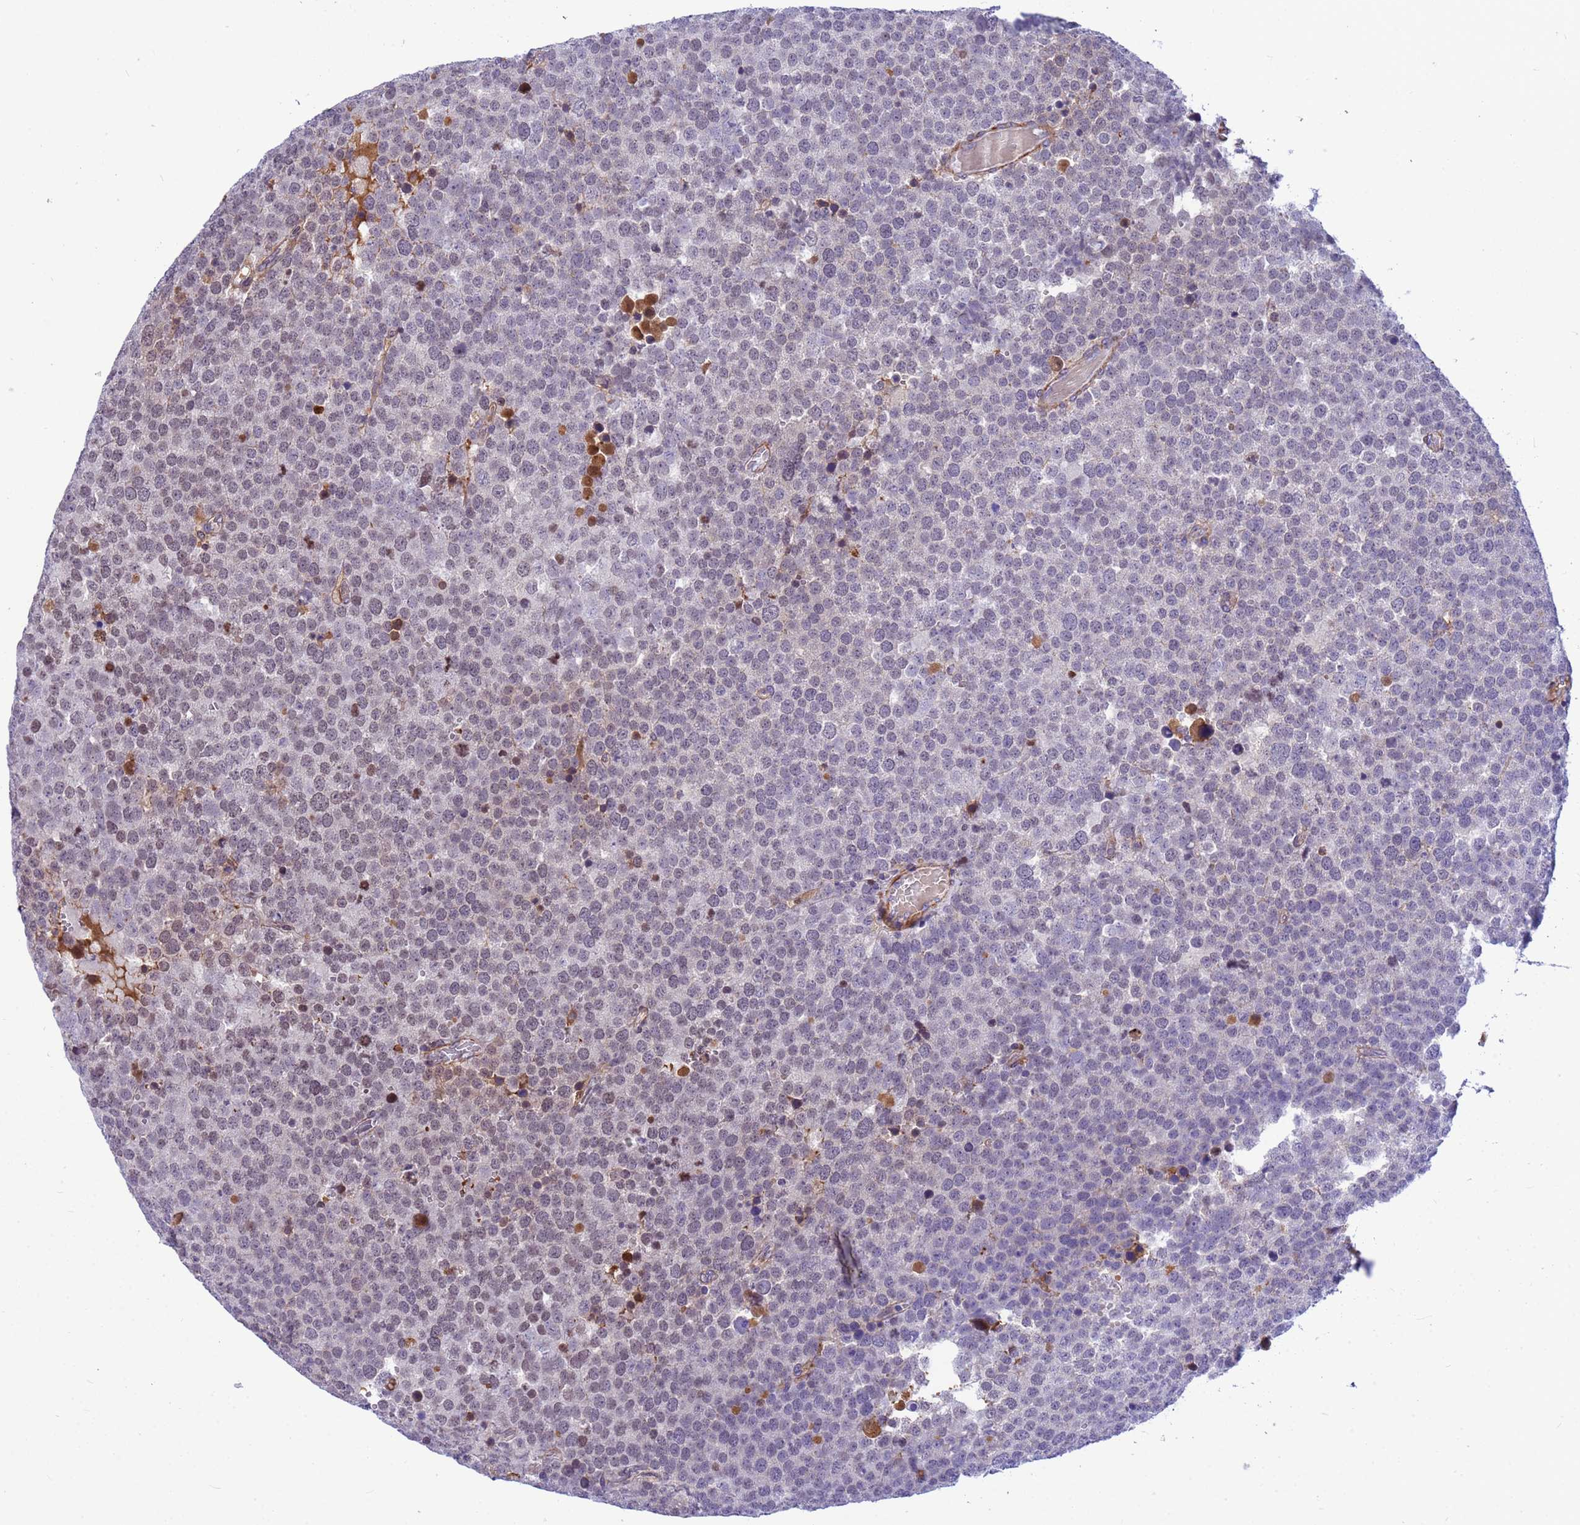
{"staining": {"intensity": "negative", "quantity": "none", "location": "none"}, "tissue": "testis cancer", "cell_type": "Tumor cells", "image_type": "cancer", "snomed": [{"axis": "morphology", "description": "Seminoma, NOS"}, {"axis": "topography", "description": "Testis"}], "caption": "Testis cancer stained for a protein using immunohistochemistry (IHC) demonstrates no positivity tumor cells.", "gene": "ORM1", "patient": {"sex": "male", "age": 71}}